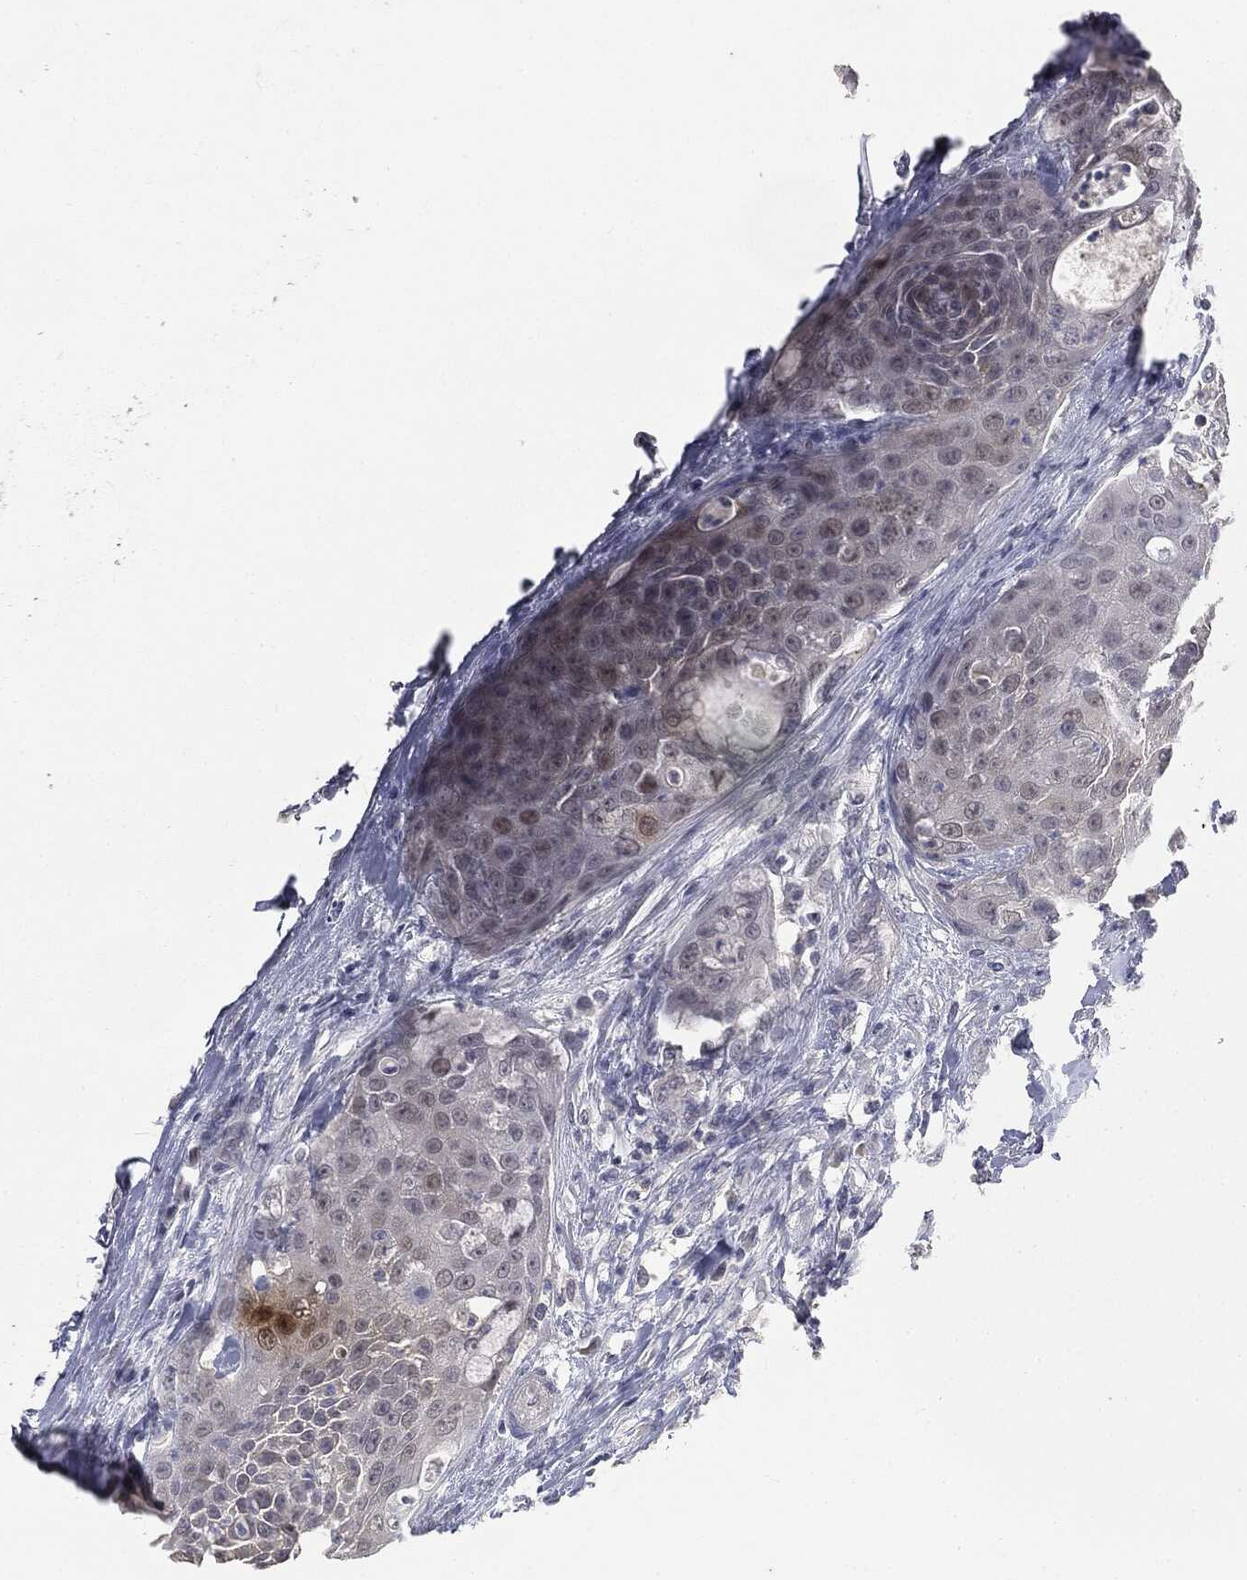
{"staining": {"intensity": "negative", "quantity": "none", "location": "none"}, "tissue": "urothelial cancer", "cell_type": "Tumor cells", "image_type": "cancer", "snomed": [{"axis": "morphology", "description": "Urothelial carcinoma, High grade"}, {"axis": "topography", "description": "Urinary bladder"}], "caption": "Urothelial cancer was stained to show a protein in brown. There is no significant expression in tumor cells. The staining is performed using DAB (3,3'-diaminobenzidine) brown chromogen with nuclei counter-stained in using hematoxylin.", "gene": "SLC2A2", "patient": {"sex": "female", "age": 63}}